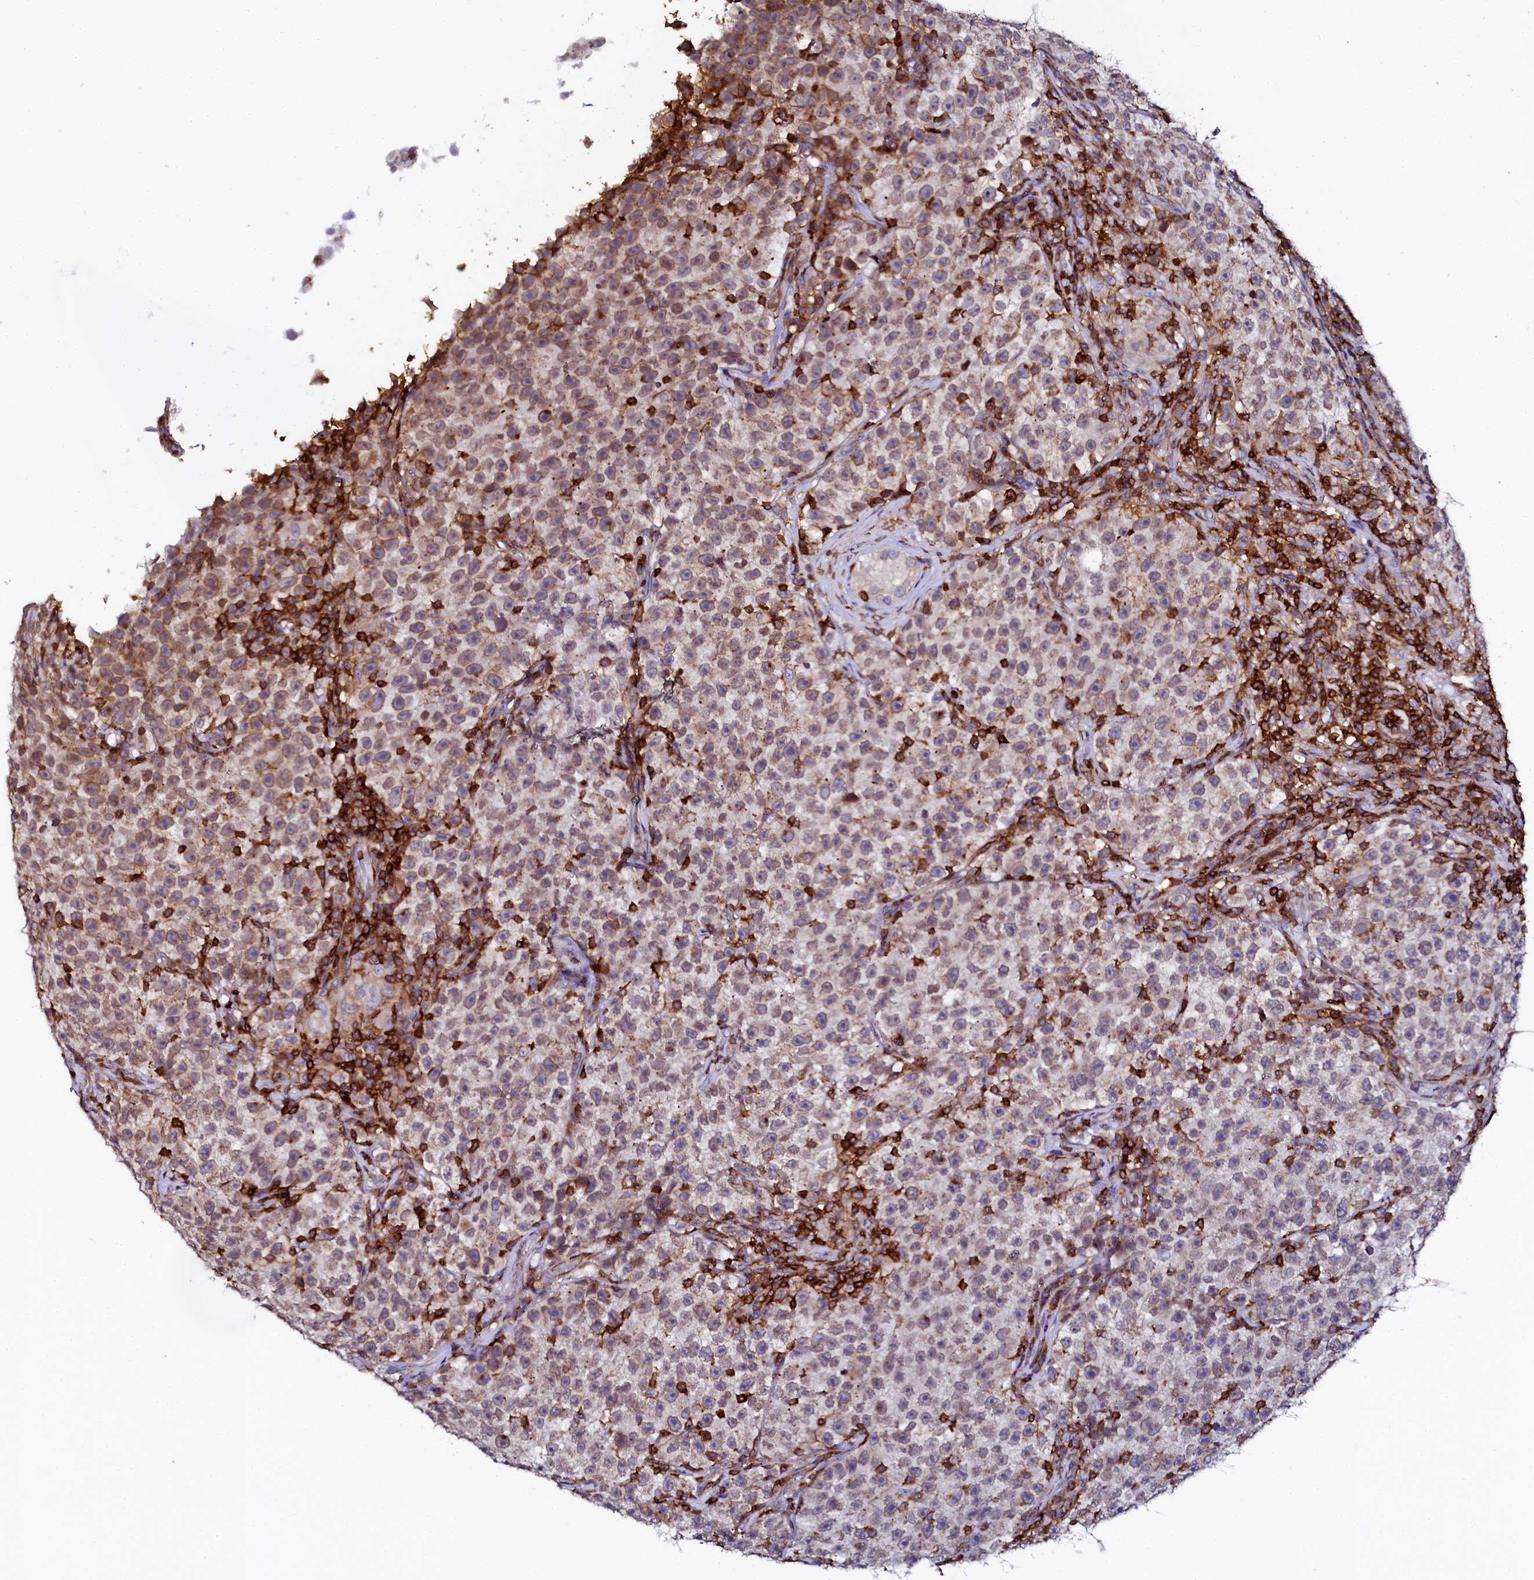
{"staining": {"intensity": "weak", "quantity": ">75%", "location": "cytoplasmic/membranous"}, "tissue": "testis cancer", "cell_type": "Tumor cells", "image_type": "cancer", "snomed": [{"axis": "morphology", "description": "Seminoma, NOS"}, {"axis": "topography", "description": "Testis"}], "caption": "Immunohistochemical staining of testis cancer (seminoma) exhibits low levels of weak cytoplasmic/membranous protein staining in approximately >75% of tumor cells.", "gene": "AAAS", "patient": {"sex": "male", "age": 22}}